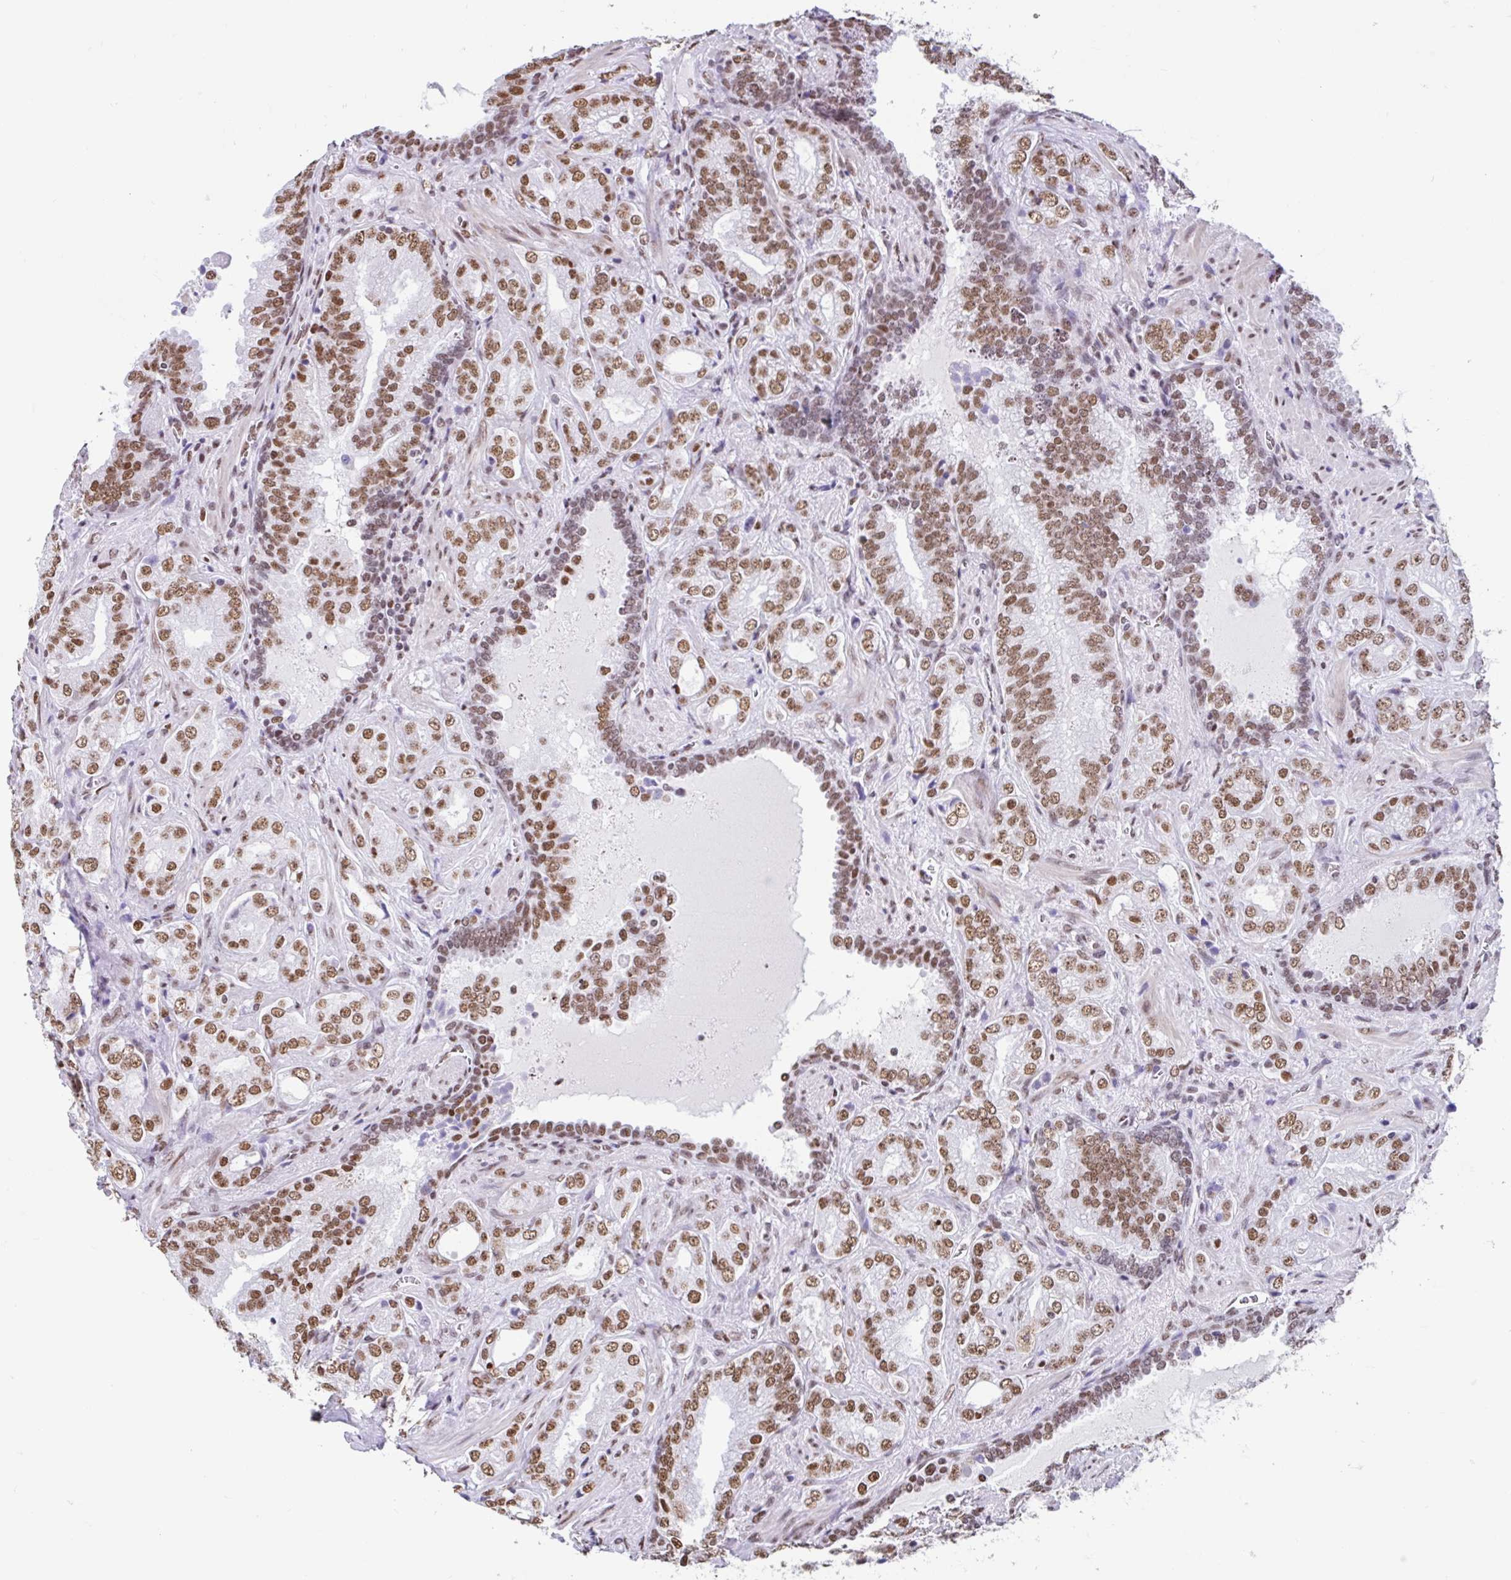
{"staining": {"intensity": "moderate", "quantity": ">75%", "location": "nuclear"}, "tissue": "prostate cancer", "cell_type": "Tumor cells", "image_type": "cancer", "snomed": [{"axis": "morphology", "description": "Adenocarcinoma, High grade"}, {"axis": "topography", "description": "Prostate"}], "caption": "IHC (DAB) staining of human prostate cancer (adenocarcinoma (high-grade)) exhibits moderate nuclear protein staining in approximately >75% of tumor cells.", "gene": "KHDRBS1", "patient": {"sex": "male", "age": 67}}